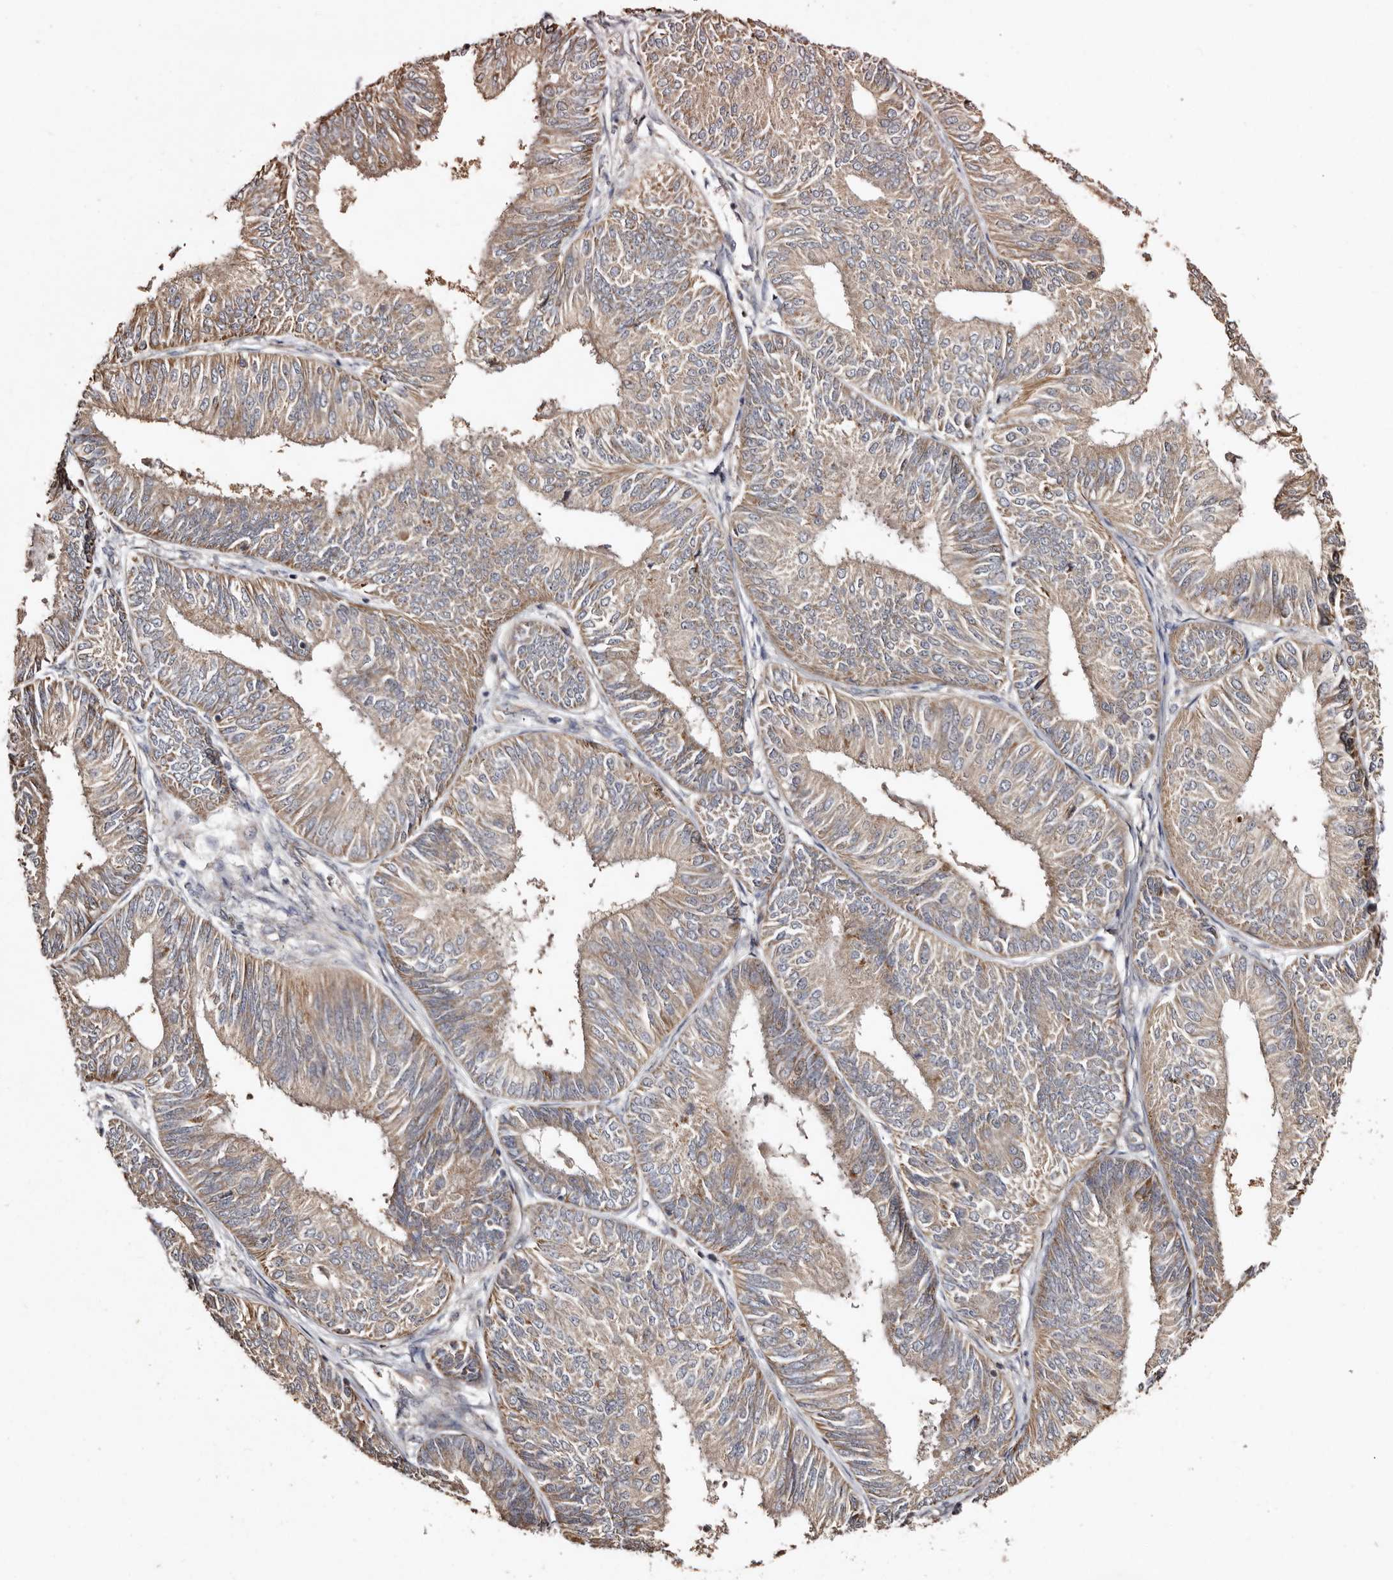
{"staining": {"intensity": "weak", "quantity": ">75%", "location": "cytoplasmic/membranous"}, "tissue": "endometrial cancer", "cell_type": "Tumor cells", "image_type": "cancer", "snomed": [{"axis": "morphology", "description": "Adenocarcinoma, NOS"}, {"axis": "topography", "description": "Endometrium"}], "caption": "Immunohistochemical staining of human endometrial cancer shows weak cytoplasmic/membranous protein staining in about >75% of tumor cells. (IHC, brightfield microscopy, high magnification).", "gene": "MACC1", "patient": {"sex": "female", "age": 58}}